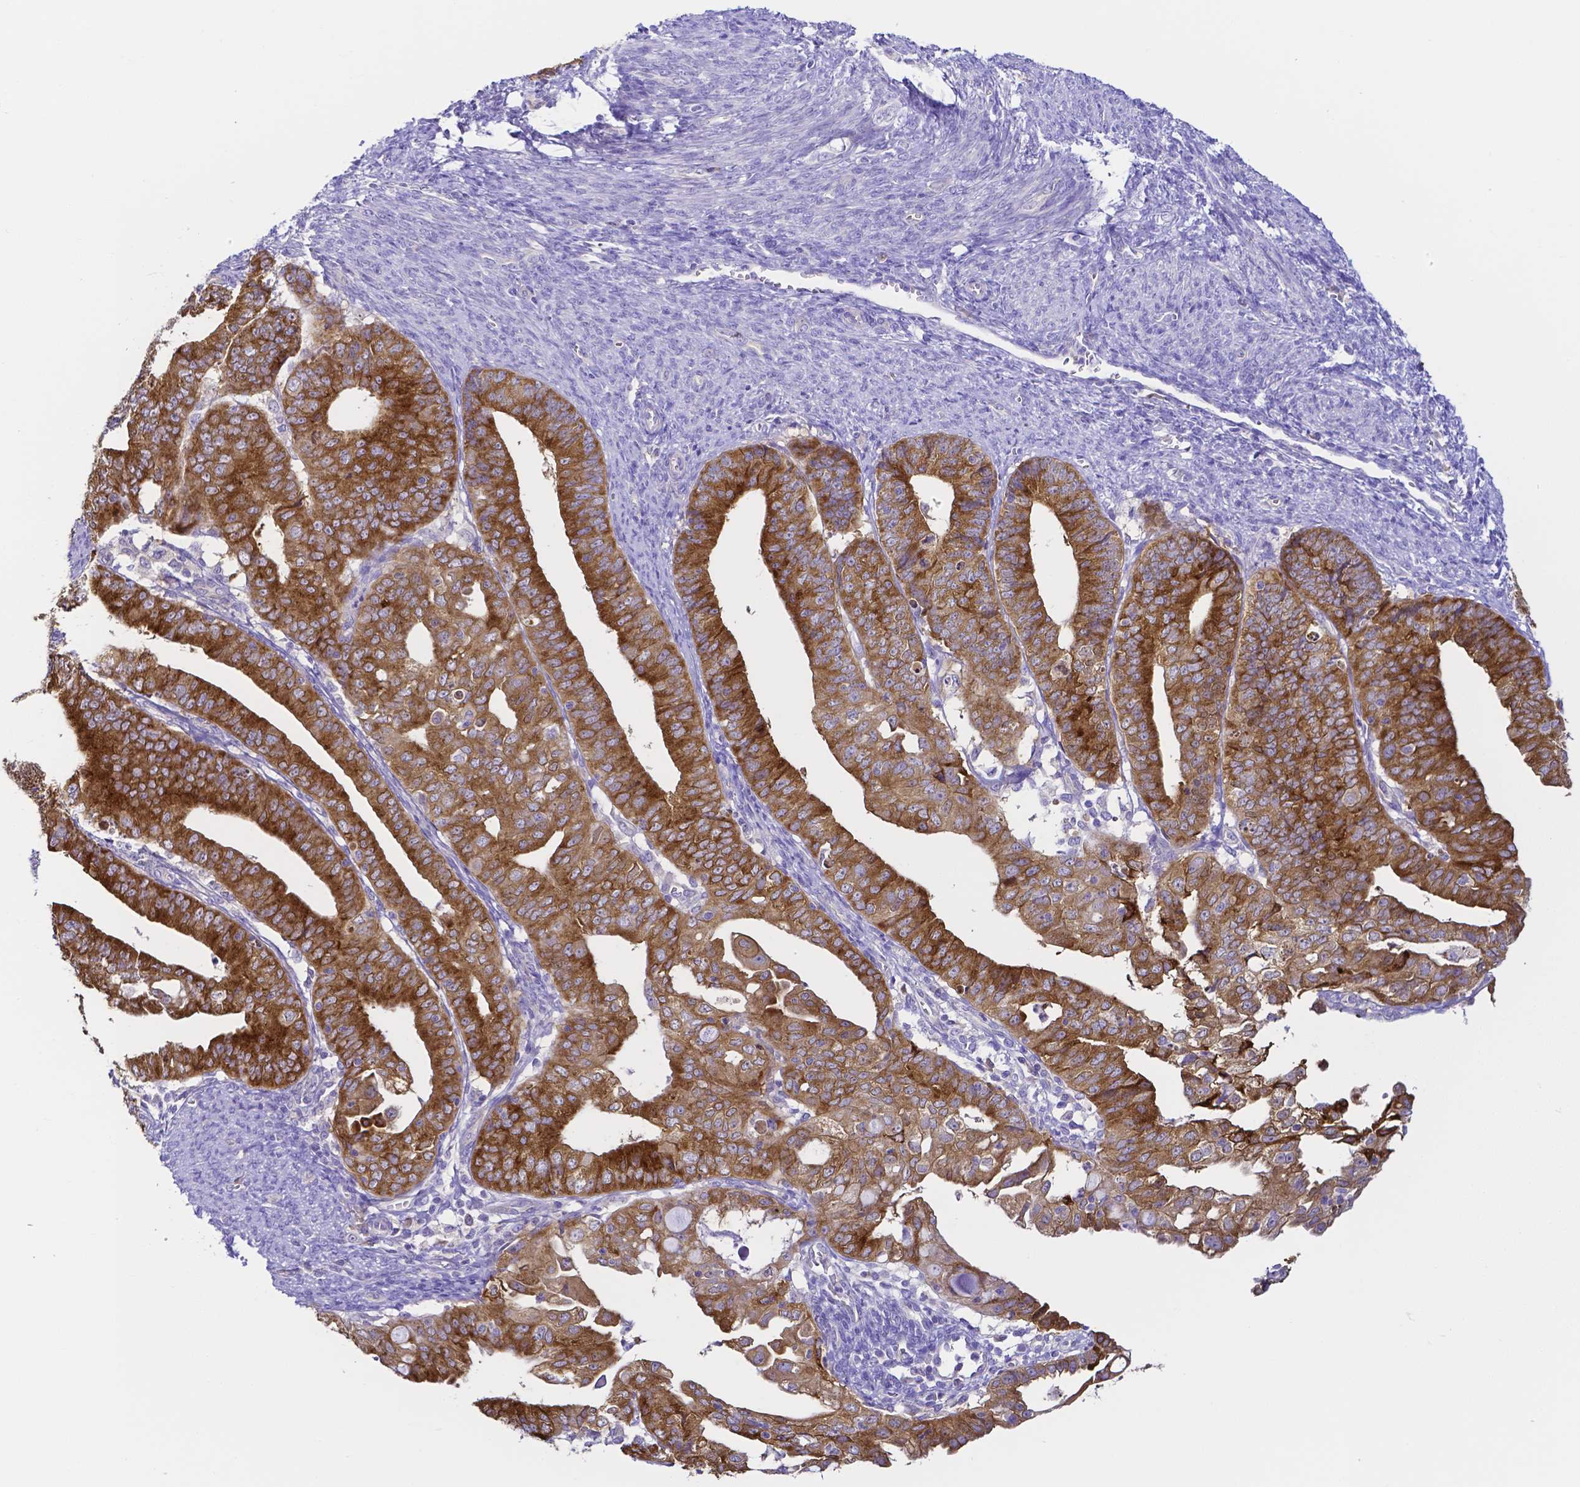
{"staining": {"intensity": "strong", "quantity": ">75%", "location": "cytoplasmic/membranous"}, "tissue": "endometrial cancer", "cell_type": "Tumor cells", "image_type": "cancer", "snomed": [{"axis": "morphology", "description": "Adenocarcinoma, NOS"}, {"axis": "topography", "description": "Endometrium"}], "caption": "Immunohistochemical staining of endometrial cancer (adenocarcinoma) reveals strong cytoplasmic/membranous protein positivity in approximately >75% of tumor cells.", "gene": "PKP3", "patient": {"sex": "female", "age": 56}}